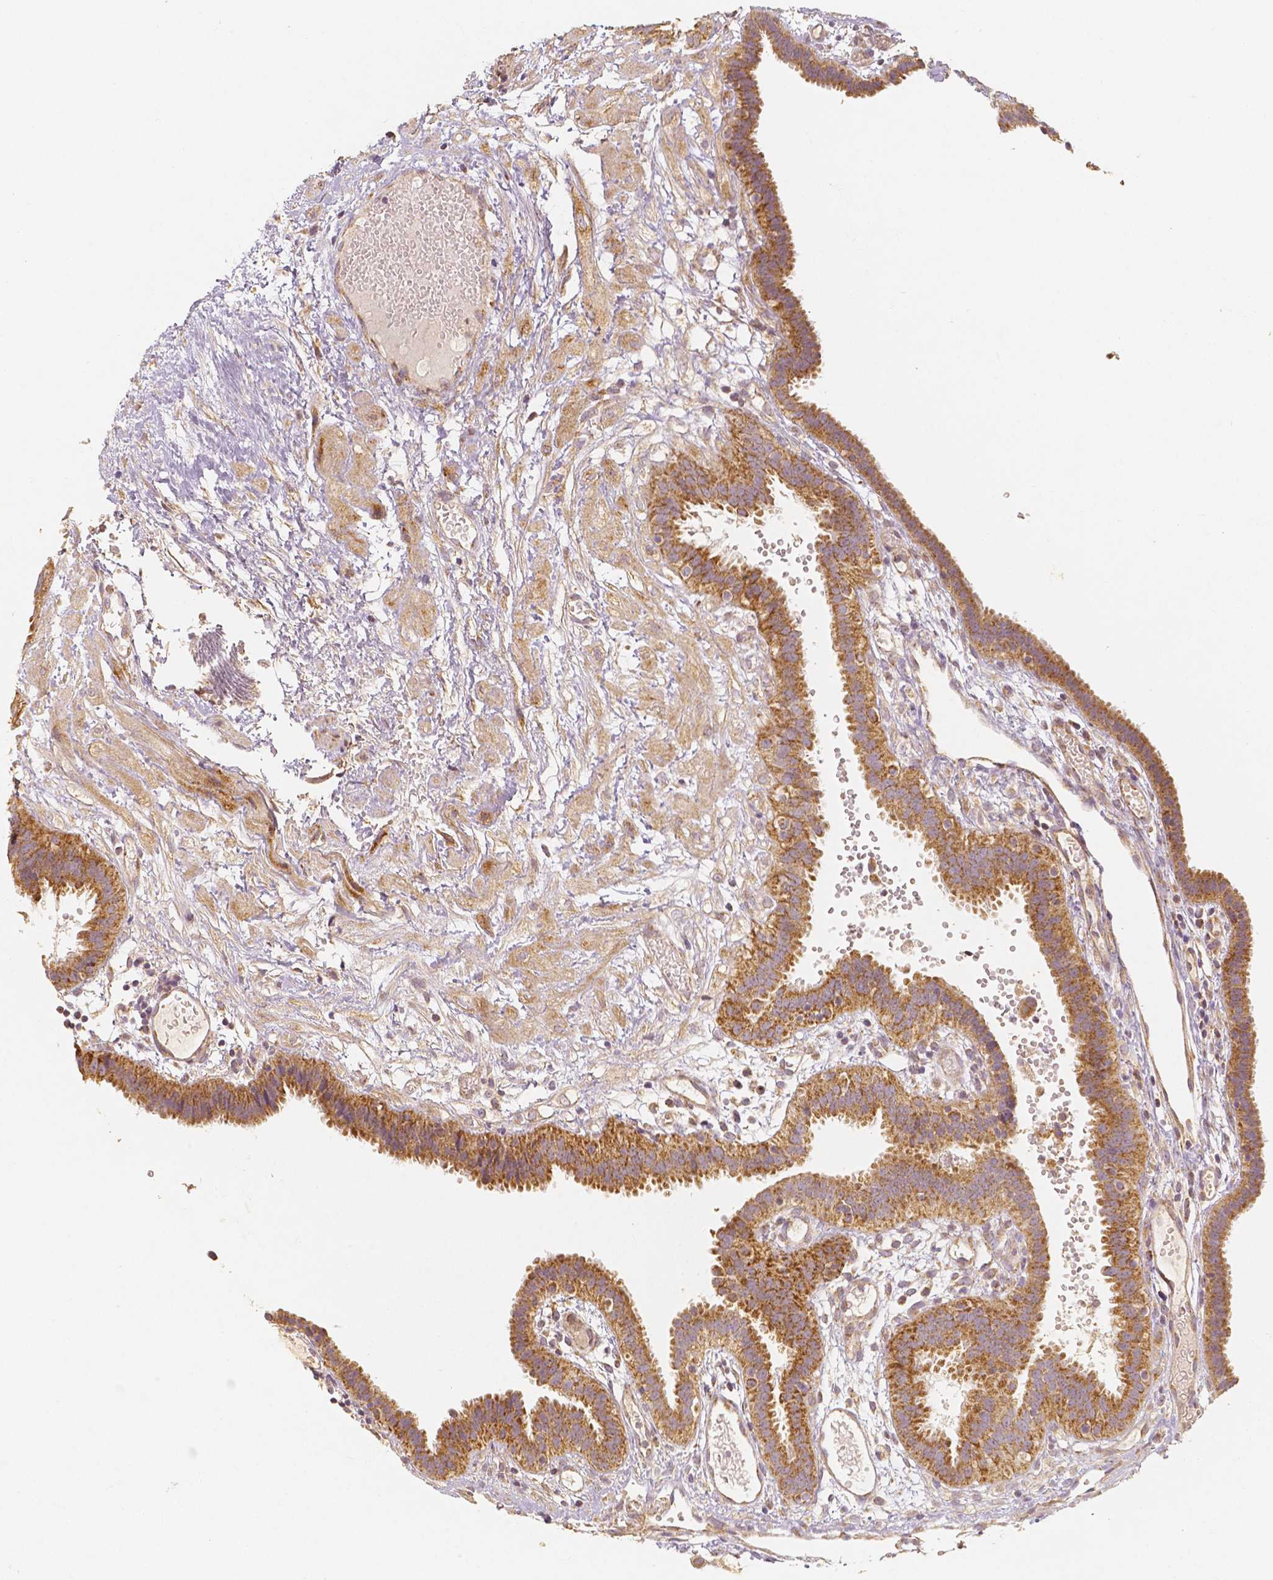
{"staining": {"intensity": "strong", "quantity": ">75%", "location": "cytoplasmic/membranous"}, "tissue": "fallopian tube", "cell_type": "Glandular cells", "image_type": "normal", "snomed": [{"axis": "morphology", "description": "Normal tissue, NOS"}, {"axis": "topography", "description": "Fallopian tube"}], "caption": "The micrograph reveals a brown stain indicating the presence of a protein in the cytoplasmic/membranous of glandular cells in fallopian tube. Nuclei are stained in blue.", "gene": "PGAM5", "patient": {"sex": "female", "age": 37}}